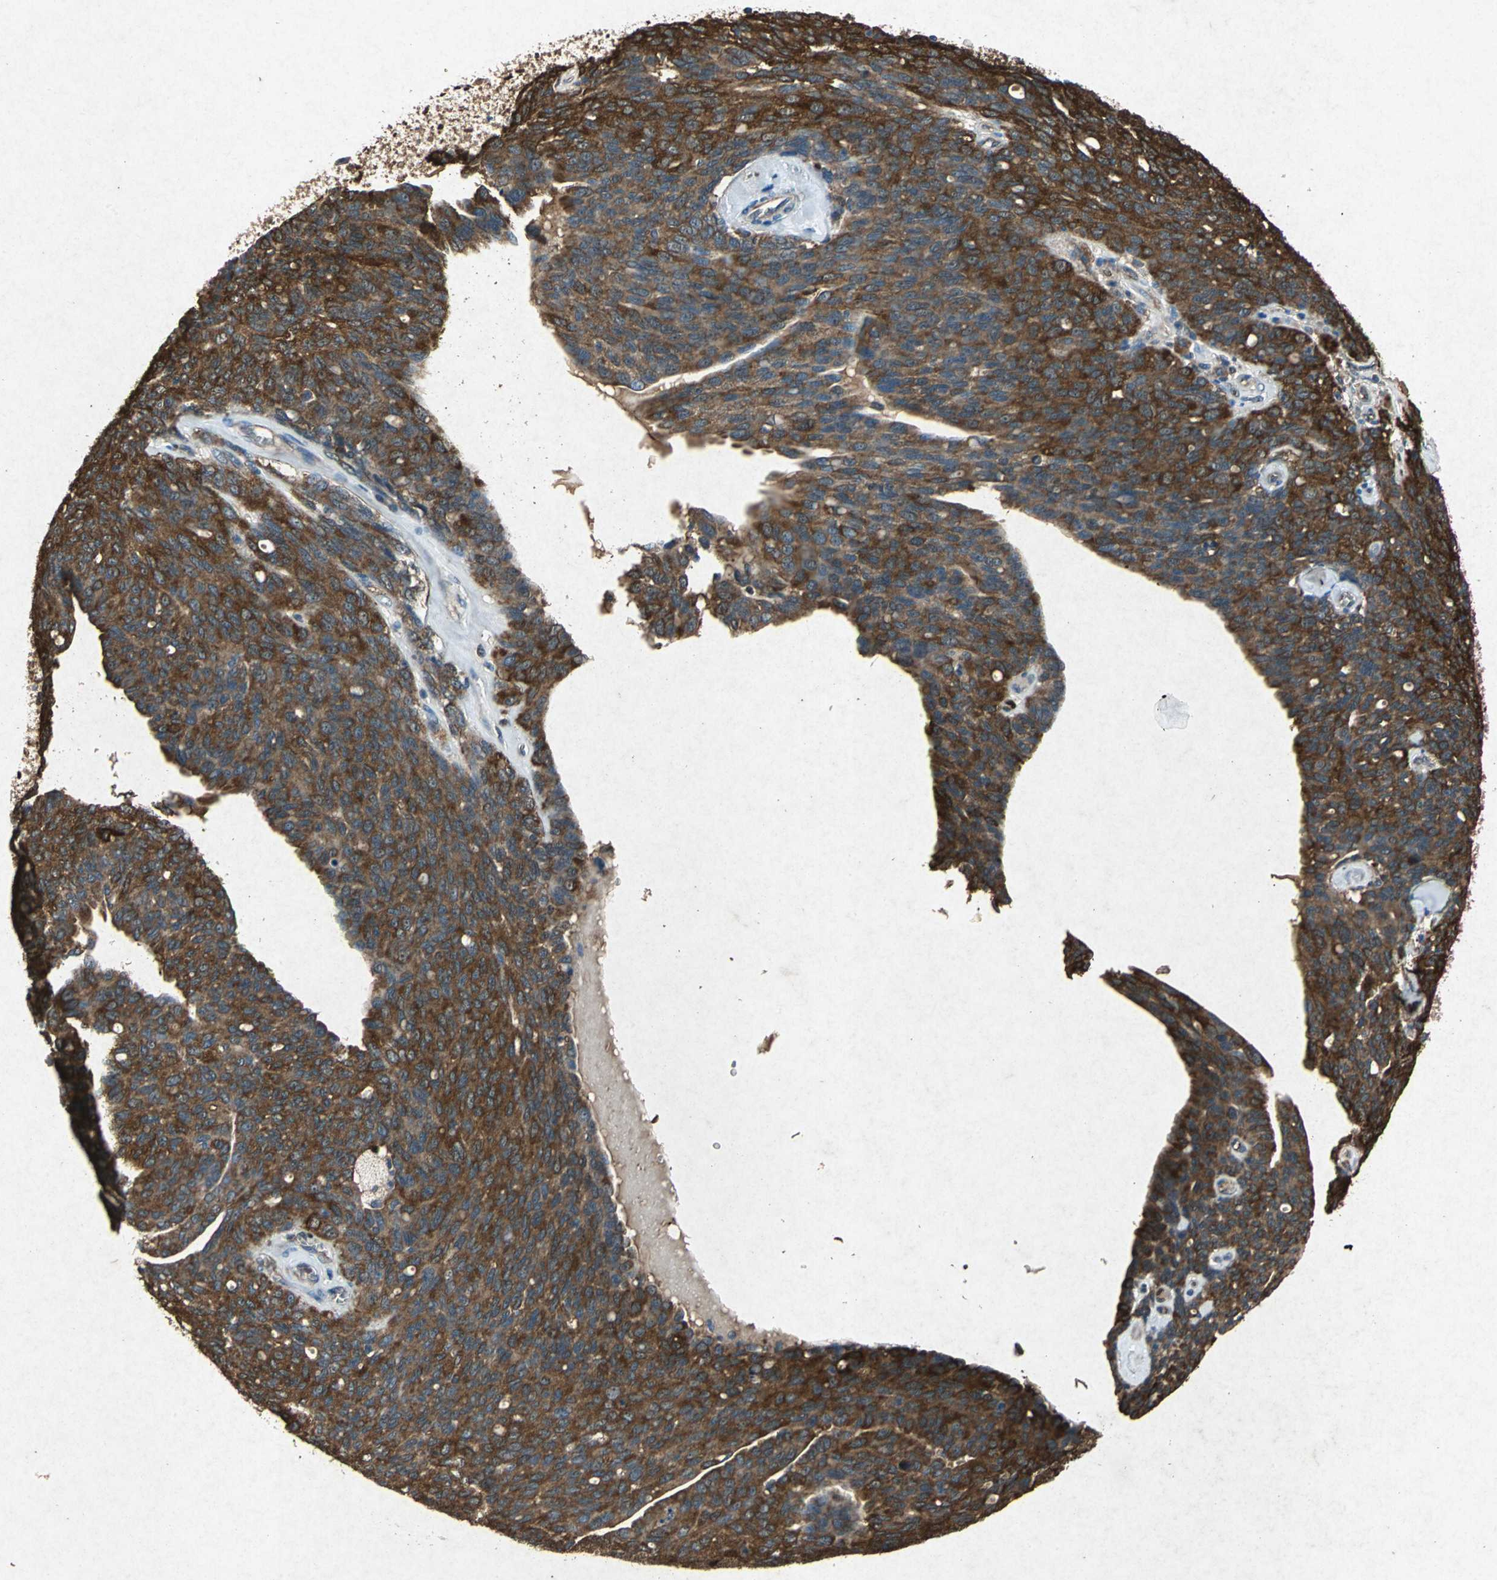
{"staining": {"intensity": "strong", "quantity": ">75%", "location": "cytoplasmic/membranous"}, "tissue": "ovarian cancer", "cell_type": "Tumor cells", "image_type": "cancer", "snomed": [{"axis": "morphology", "description": "Carcinoma, endometroid"}, {"axis": "topography", "description": "Ovary"}], "caption": "Human endometroid carcinoma (ovarian) stained for a protein (brown) displays strong cytoplasmic/membranous positive positivity in approximately >75% of tumor cells.", "gene": "HSP90AB1", "patient": {"sex": "female", "age": 60}}